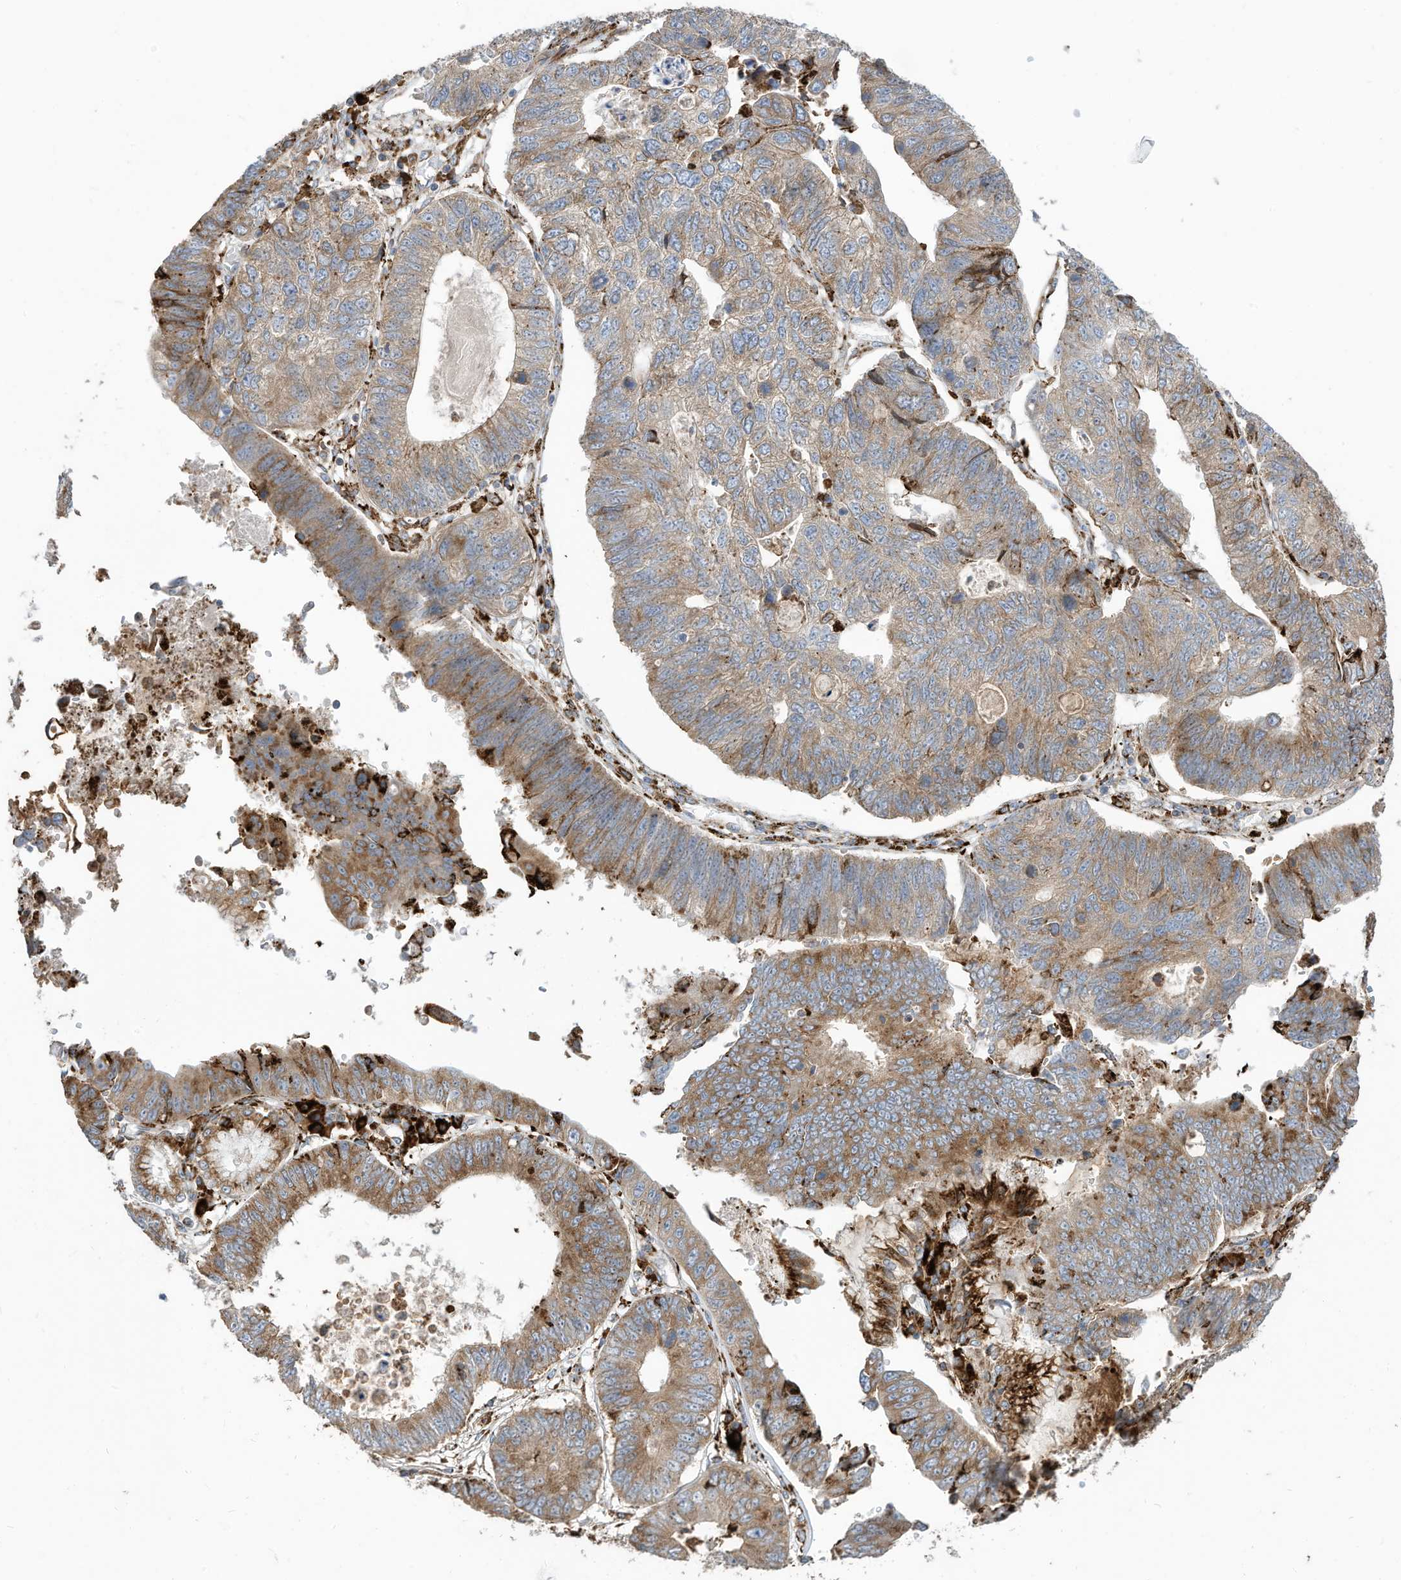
{"staining": {"intensity": "moderate", "quantity": ">75%", "location": "cytoplasmic/membranous"}, "tissue": "stomach cancer", "cell_type": "Tumor cells", "image_type": "cancer", "snomed": [{"axis": "morphology", "description": "Adenocarcinoma, NOS"}, {"axis": "topography", "description": "Stomach"}], "caption": "High-power microscopy captured an IHC photomicrograph of stomach cancer, revealing moderate cytoplasmic/membranous expression in about >75% of tumor cells.", "gene": "TRNAU1AP", "patient": {"sex": "male", "age": 59}}